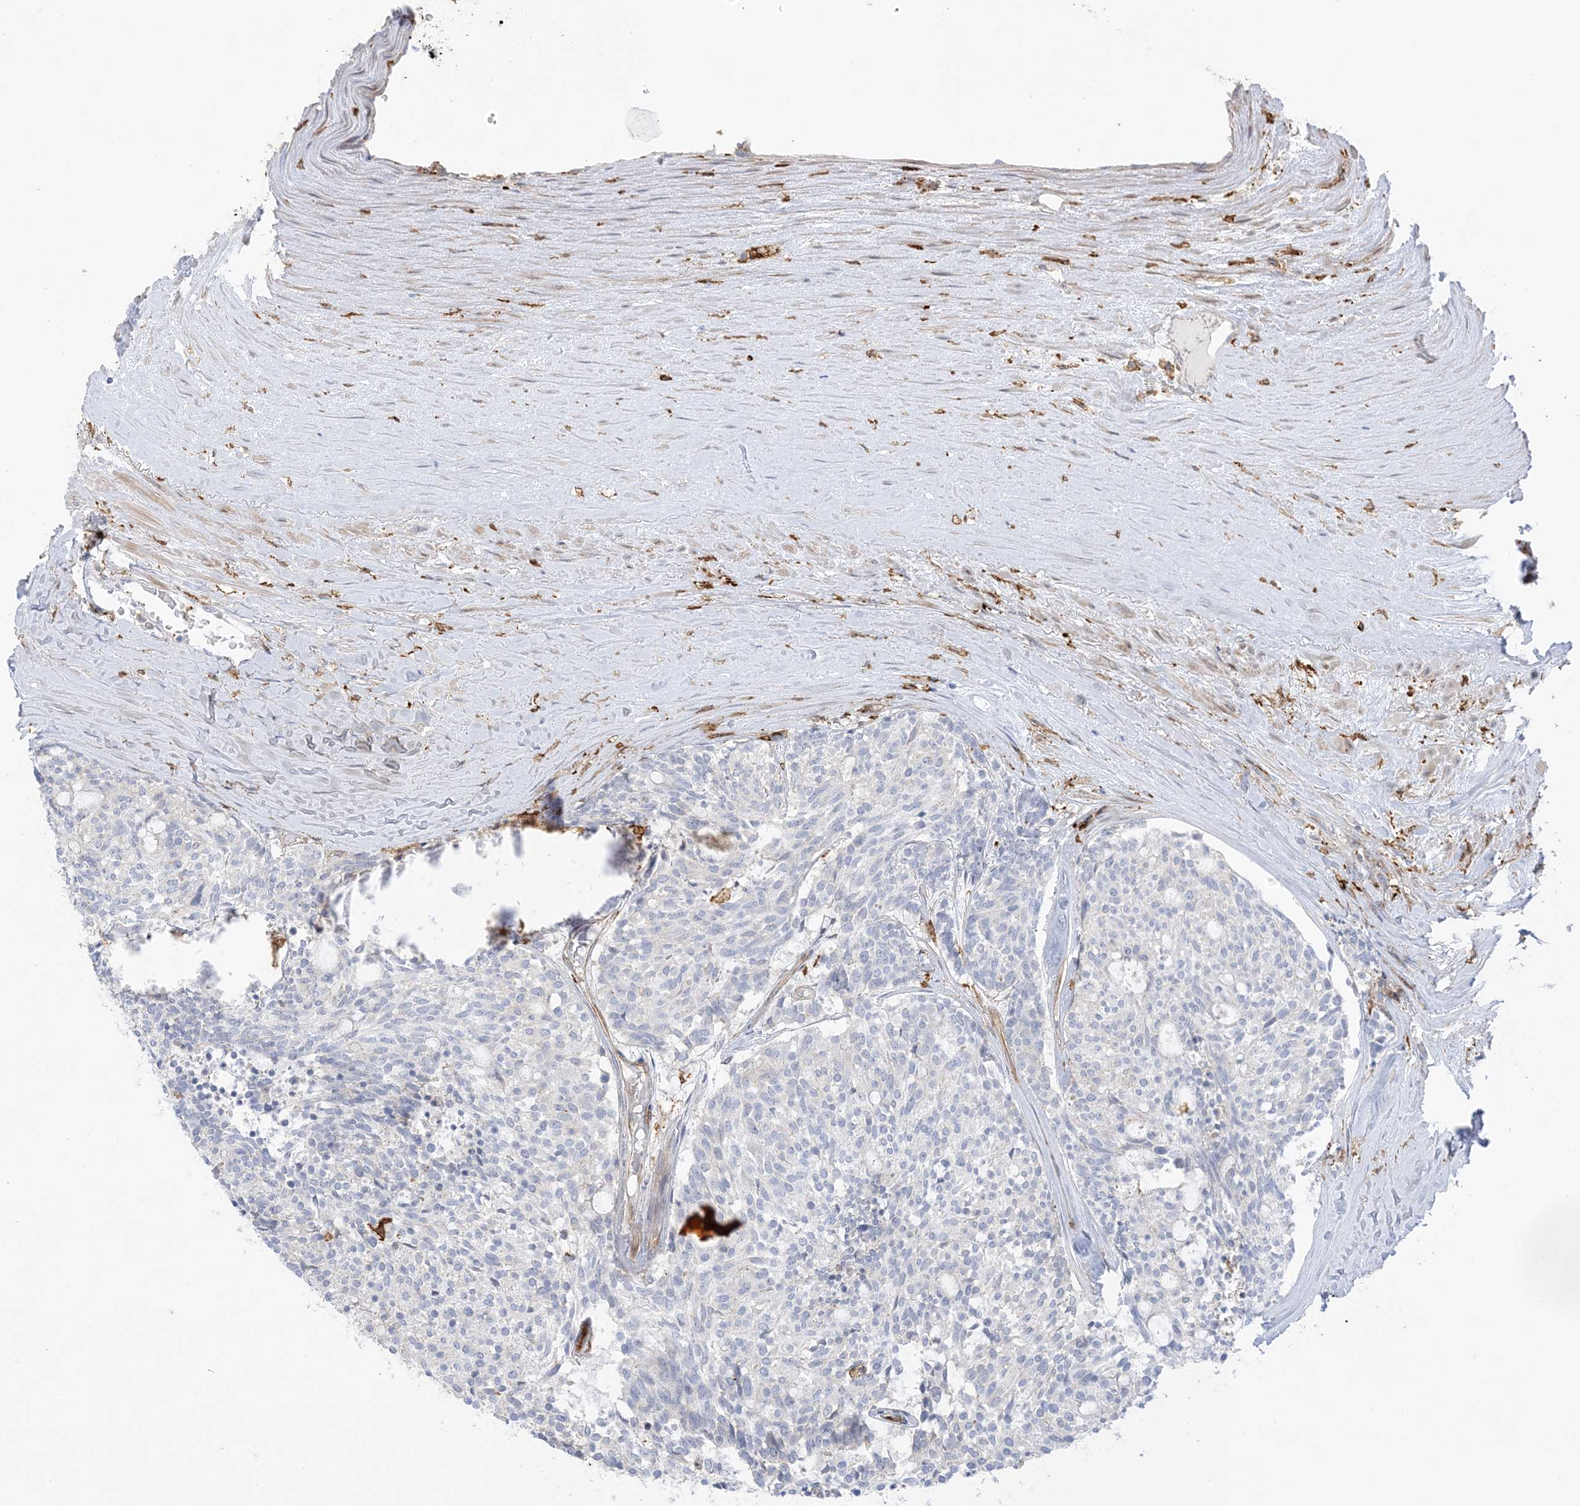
{"staining": {"intensity": "negative", "quantity": "none", "location": "none"}, "tissue": "carcinoid", "cell_type": "Tumor cells", "image_type": "cancer", "snomed": [{"axis": "morphology", "description": "Carcinoid, malignant, NOS"}, {"axis": "topography", "description": "Pancreas"}], "caption": "A photomicrograph of carcinoid stained for a protein displays no brown staining in tumor cells. Nuclei are stained in blue.", "gene": "ICMT", "patient": {"sex": "female", "age": 54}}